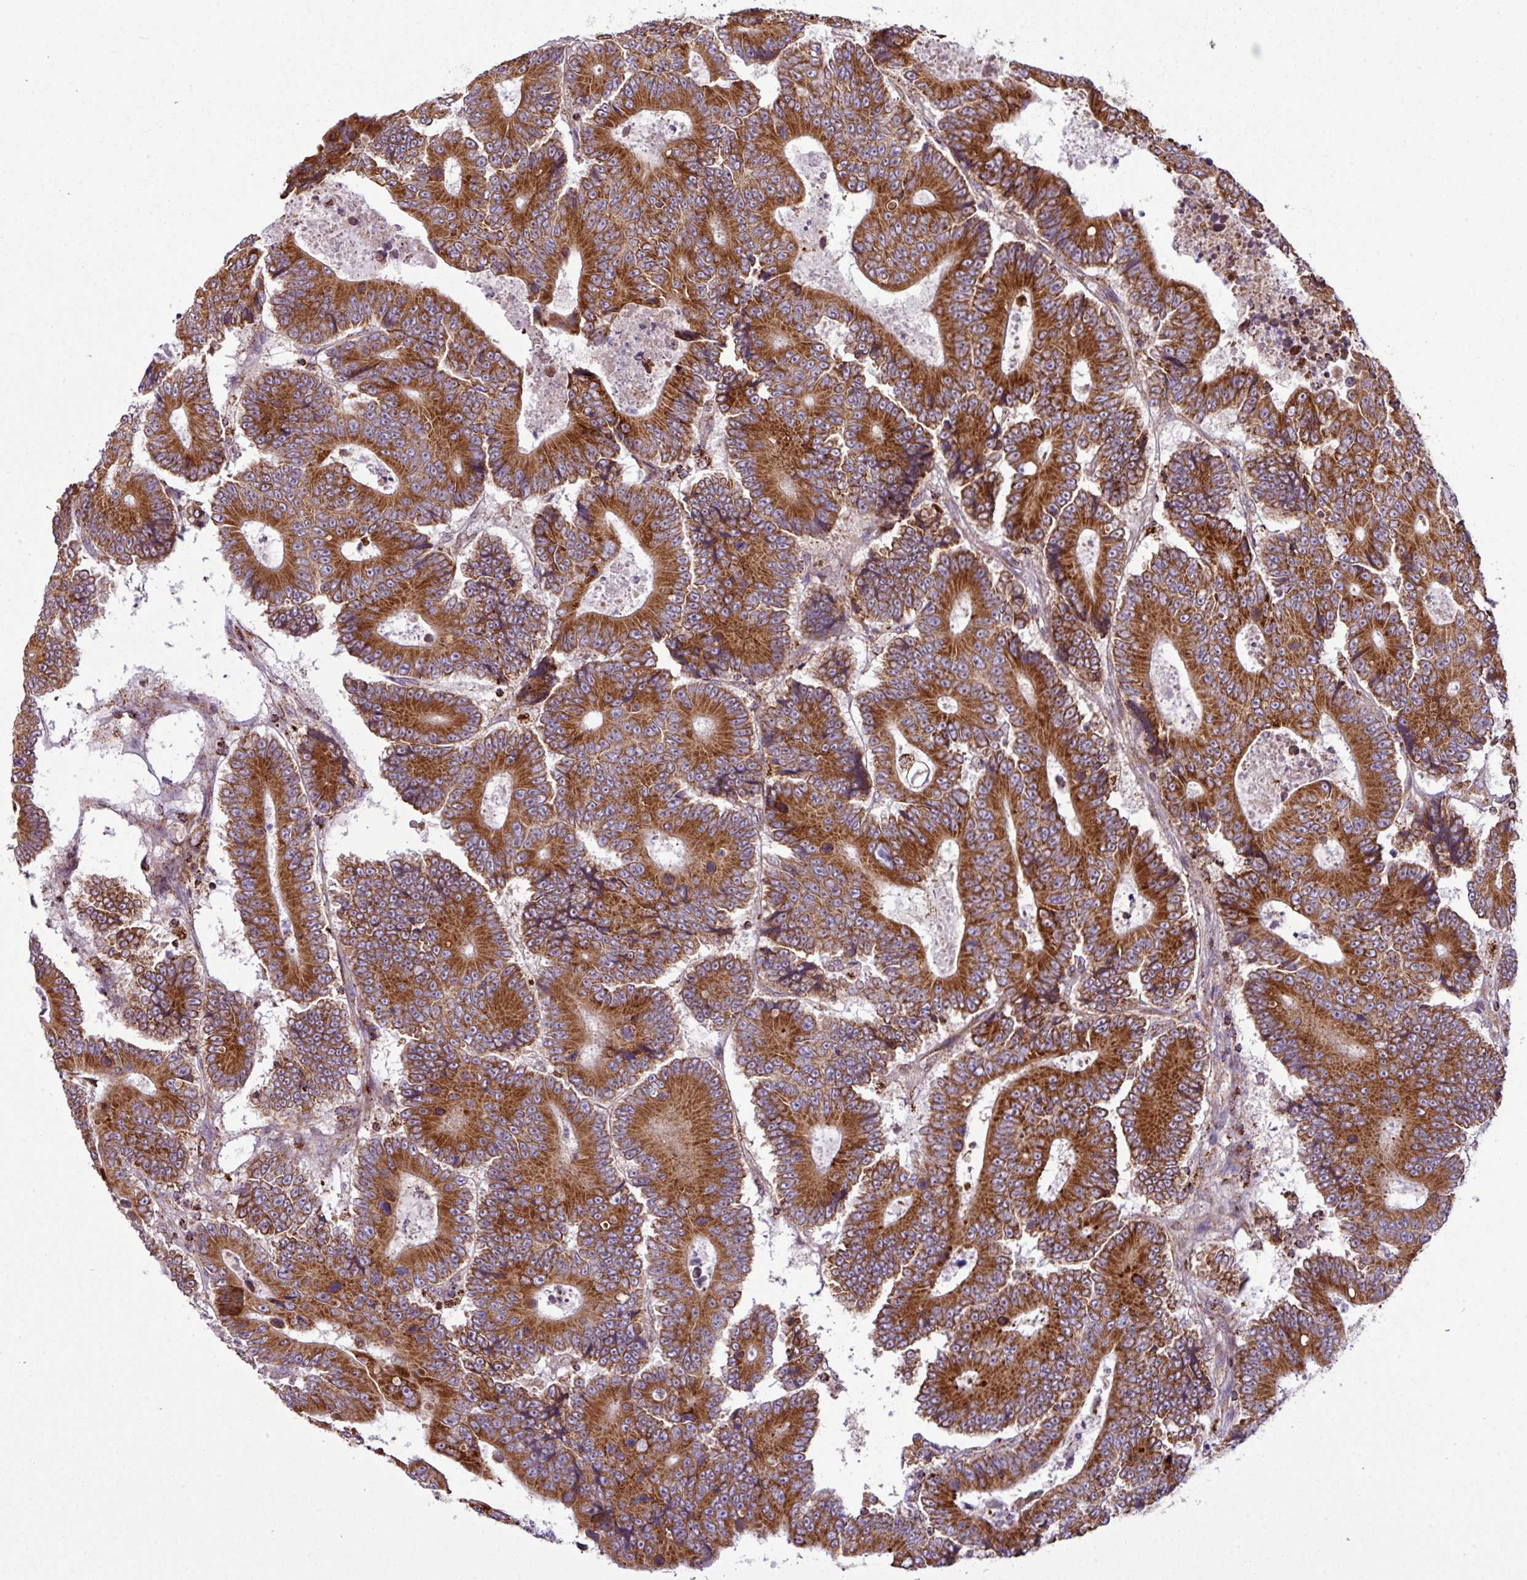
{"staining": {"intensity": "strong", "quantity": ">75%", "location": "cytoplasmic/membranous"}, "tissue": "colorectal cancer", "cell_type": "Tumor cells", "image_type": "cancer", "snomed": [{"axis": "morphology", "description": "Adenocarcinoma, NOS"}, {"axis": "topography", "description": "Colon"}], "caption": "Immunohistochemistry (IHC) micrograph of neoplastic tissue: colorectal cancer stained using immunohistochemistry demonstrates high levels of strong protein expression localized specifically in the cytoplasmic/membranous of tumor cells, appearing as a cytoplasmic/membranous brown color.", "gene": "ZNF569", "patient": {"sex": "male", "age": 83}}